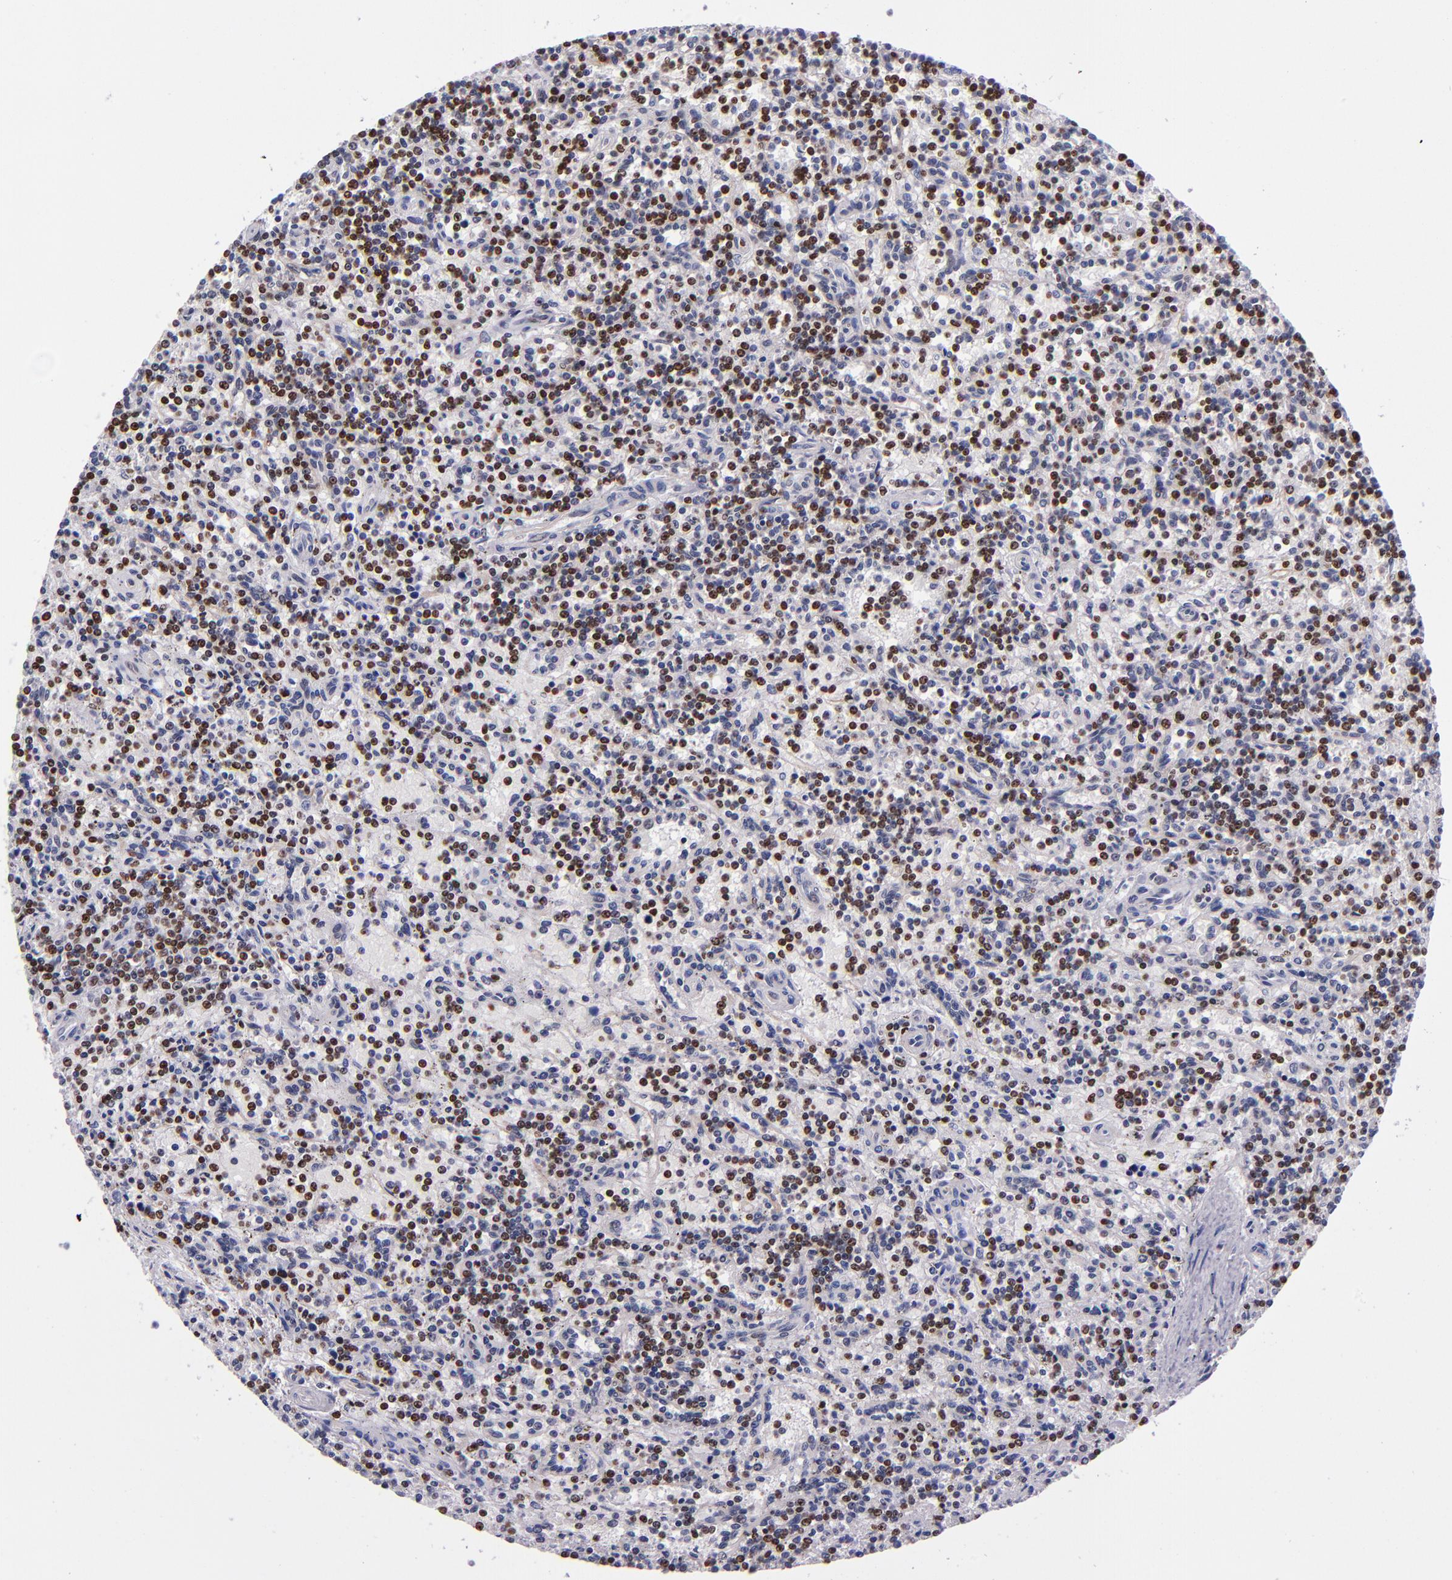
{"staining": {"intensity": "moderate", "quantity": ">75%", "location": "nuclear"}, "tissue": "lymphoma", "cell_type": "Tumor cells", "image_type": "cancer", "snomed": [{"axis": "morphology", "description": "Malignant lymphoma, non-Hodgkin's type, Low grade"}, {"axis": "topography", "description": "Spleen"}], "caption": "A micrograph showing moderate nuclear positivity in about >75% of tumor cells in malignant lymphoma, non-Hodgkin's type (low-grade), as visualized by brown immunohistochemical staining.", "gene": "CDKL5", "patient": {"sex": "male", "age": 73}}